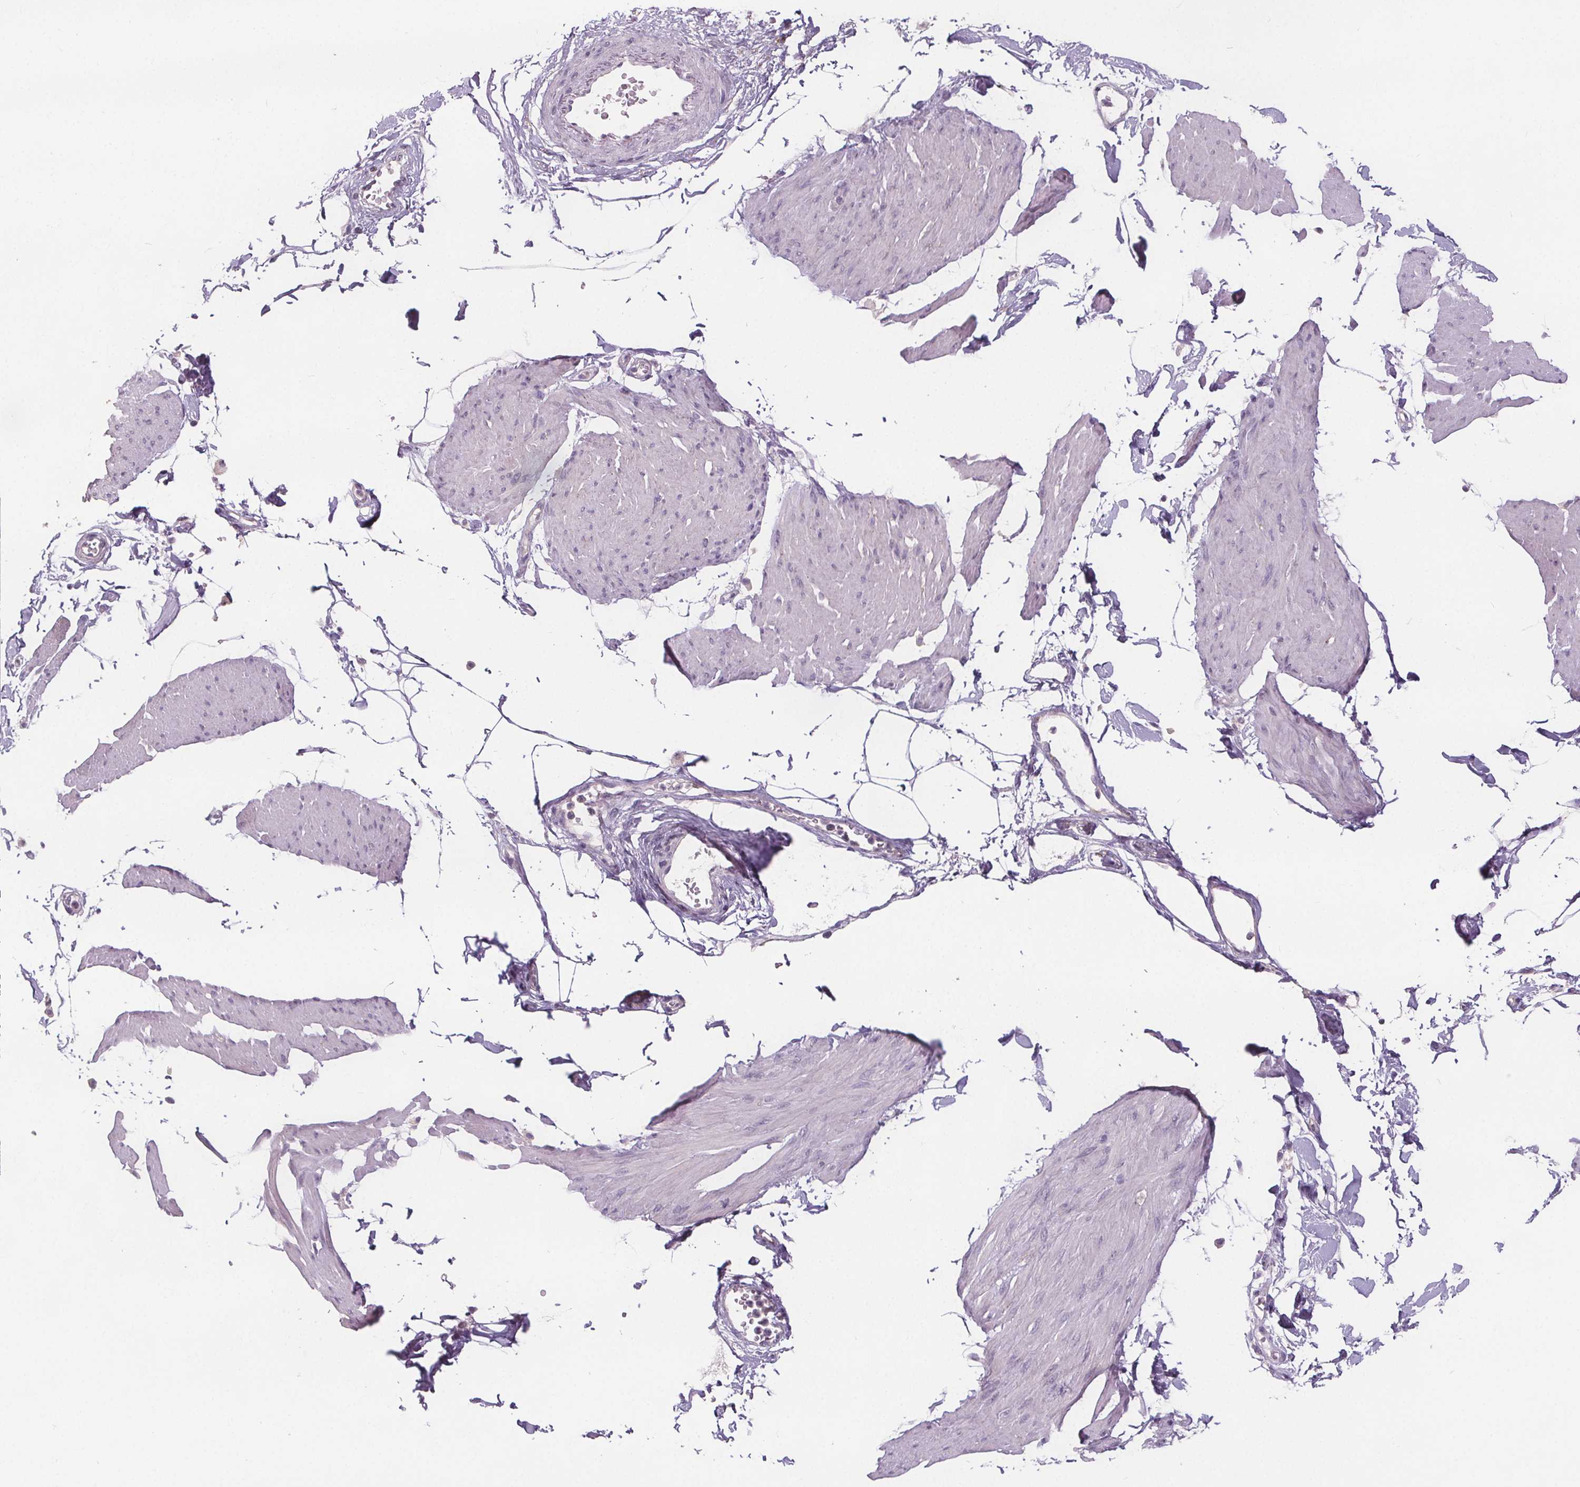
{"staining": {"intensity": "negative", "quantity": "none", "location": "none"}, "tissue": "smooth muscle", "cell_type": "Smooth muscle cells", "image_type": "normal", "snomed": [{"axis": "morphology", "description": "Normal tissue, NOS"}, {"axis": "topography", "description": "Adipose tissue"}, {"axis": "topography", "description": "Smooth muscle"}, {"axis": "topography", "description": "Peripheral nerve tissue"}], "caption": "This is a image of immunohistochemistry staining of benign smooth muscle, which shows no expression in smooth muscle cells.", "gene": "ATP1A1", "patient": {"sex": "male", "age": 83}}